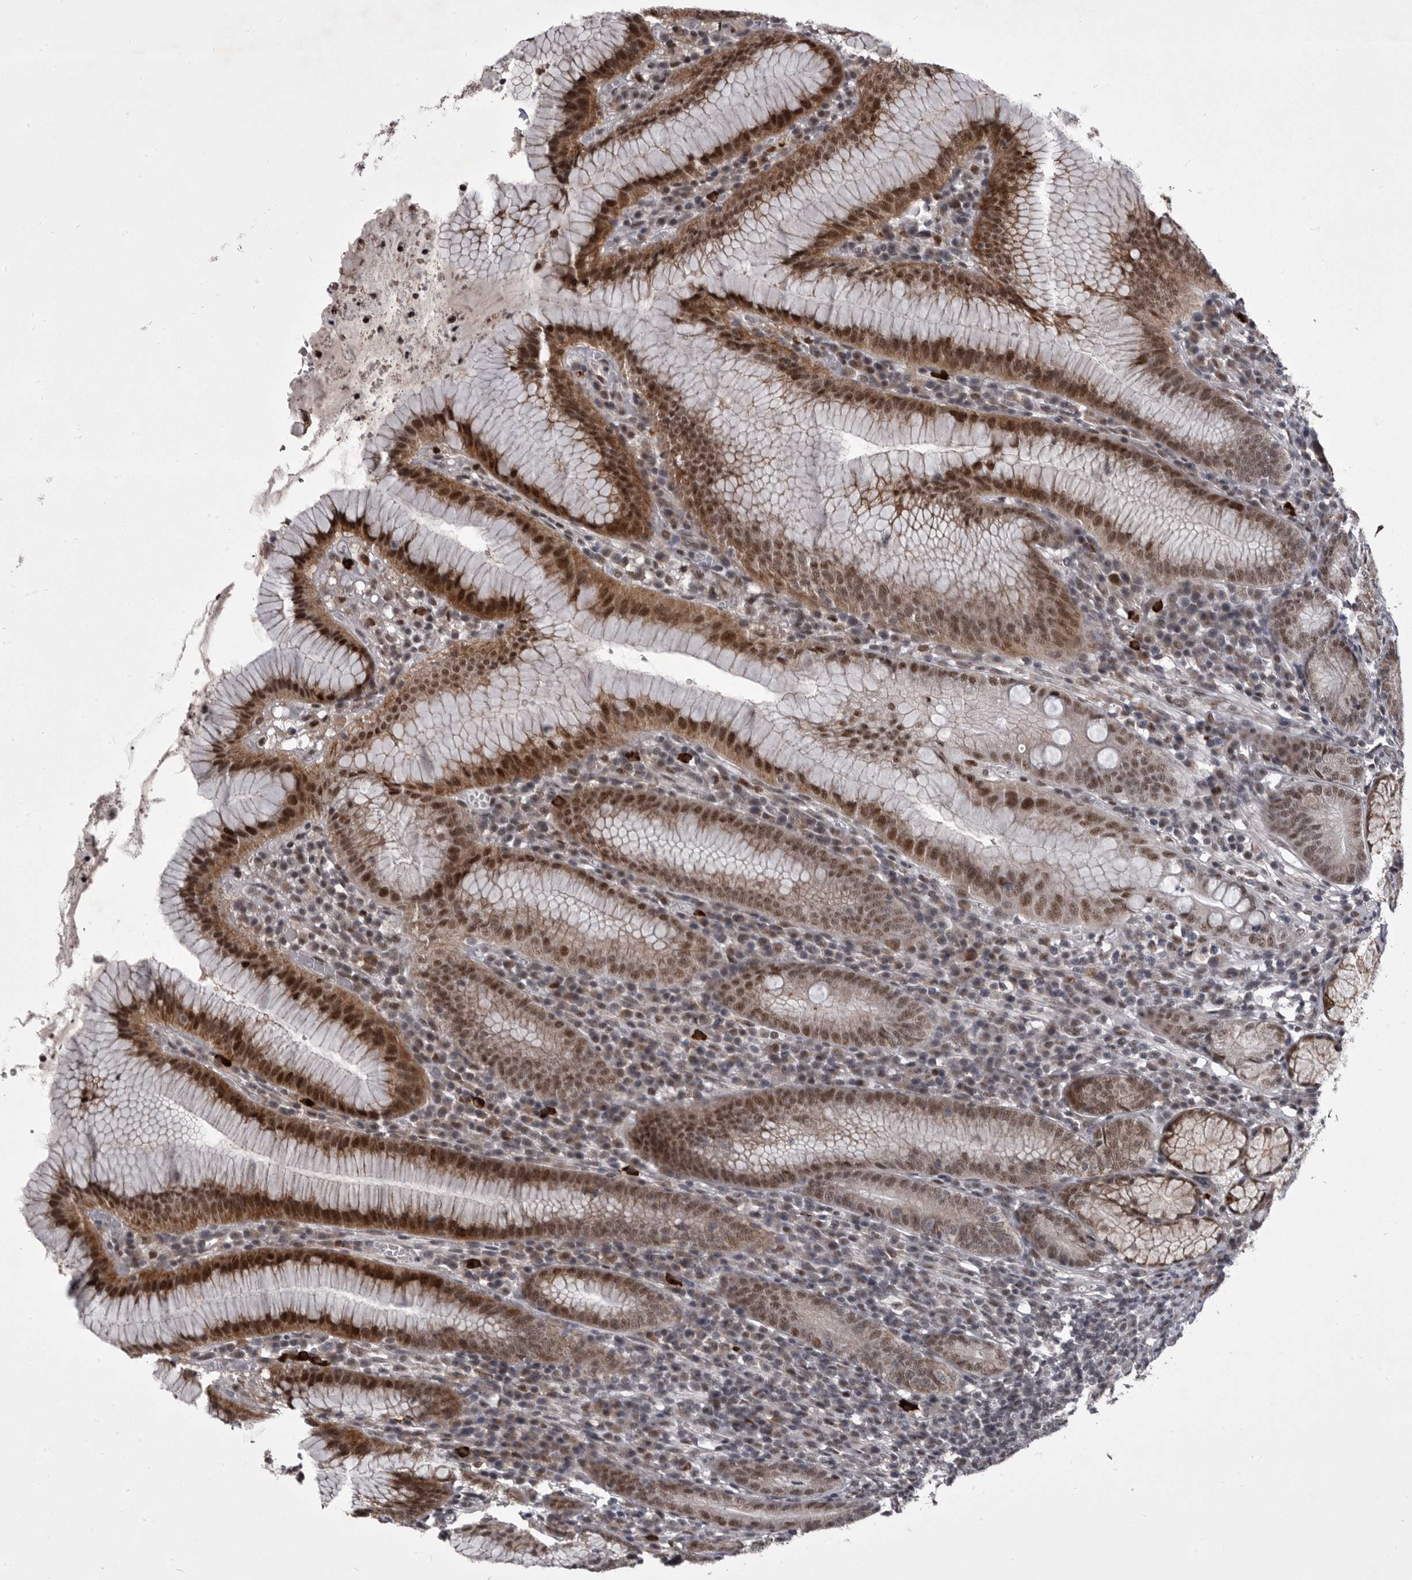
{"staining": {"intensity": "moderate", "quantity": ">75%", "location": "cytoplasmic/membranous,nuclear"}, "tissue": "stomach", "cell_type": "Glandular cells", "image_type": "normal", "snomed": [{"axis": "morphology", "description": "Normal tissue, NOS"}, {"axis": "topography", "description": "Stomach"}], "caption": "IHC of benign stomach shows medium levels of moderate cytoplasmic/membranous,nuclear expression in approximately >75% of glandular cells.", "gene": "PRPF3", "patient": {"sex": "male", "age": 55}}